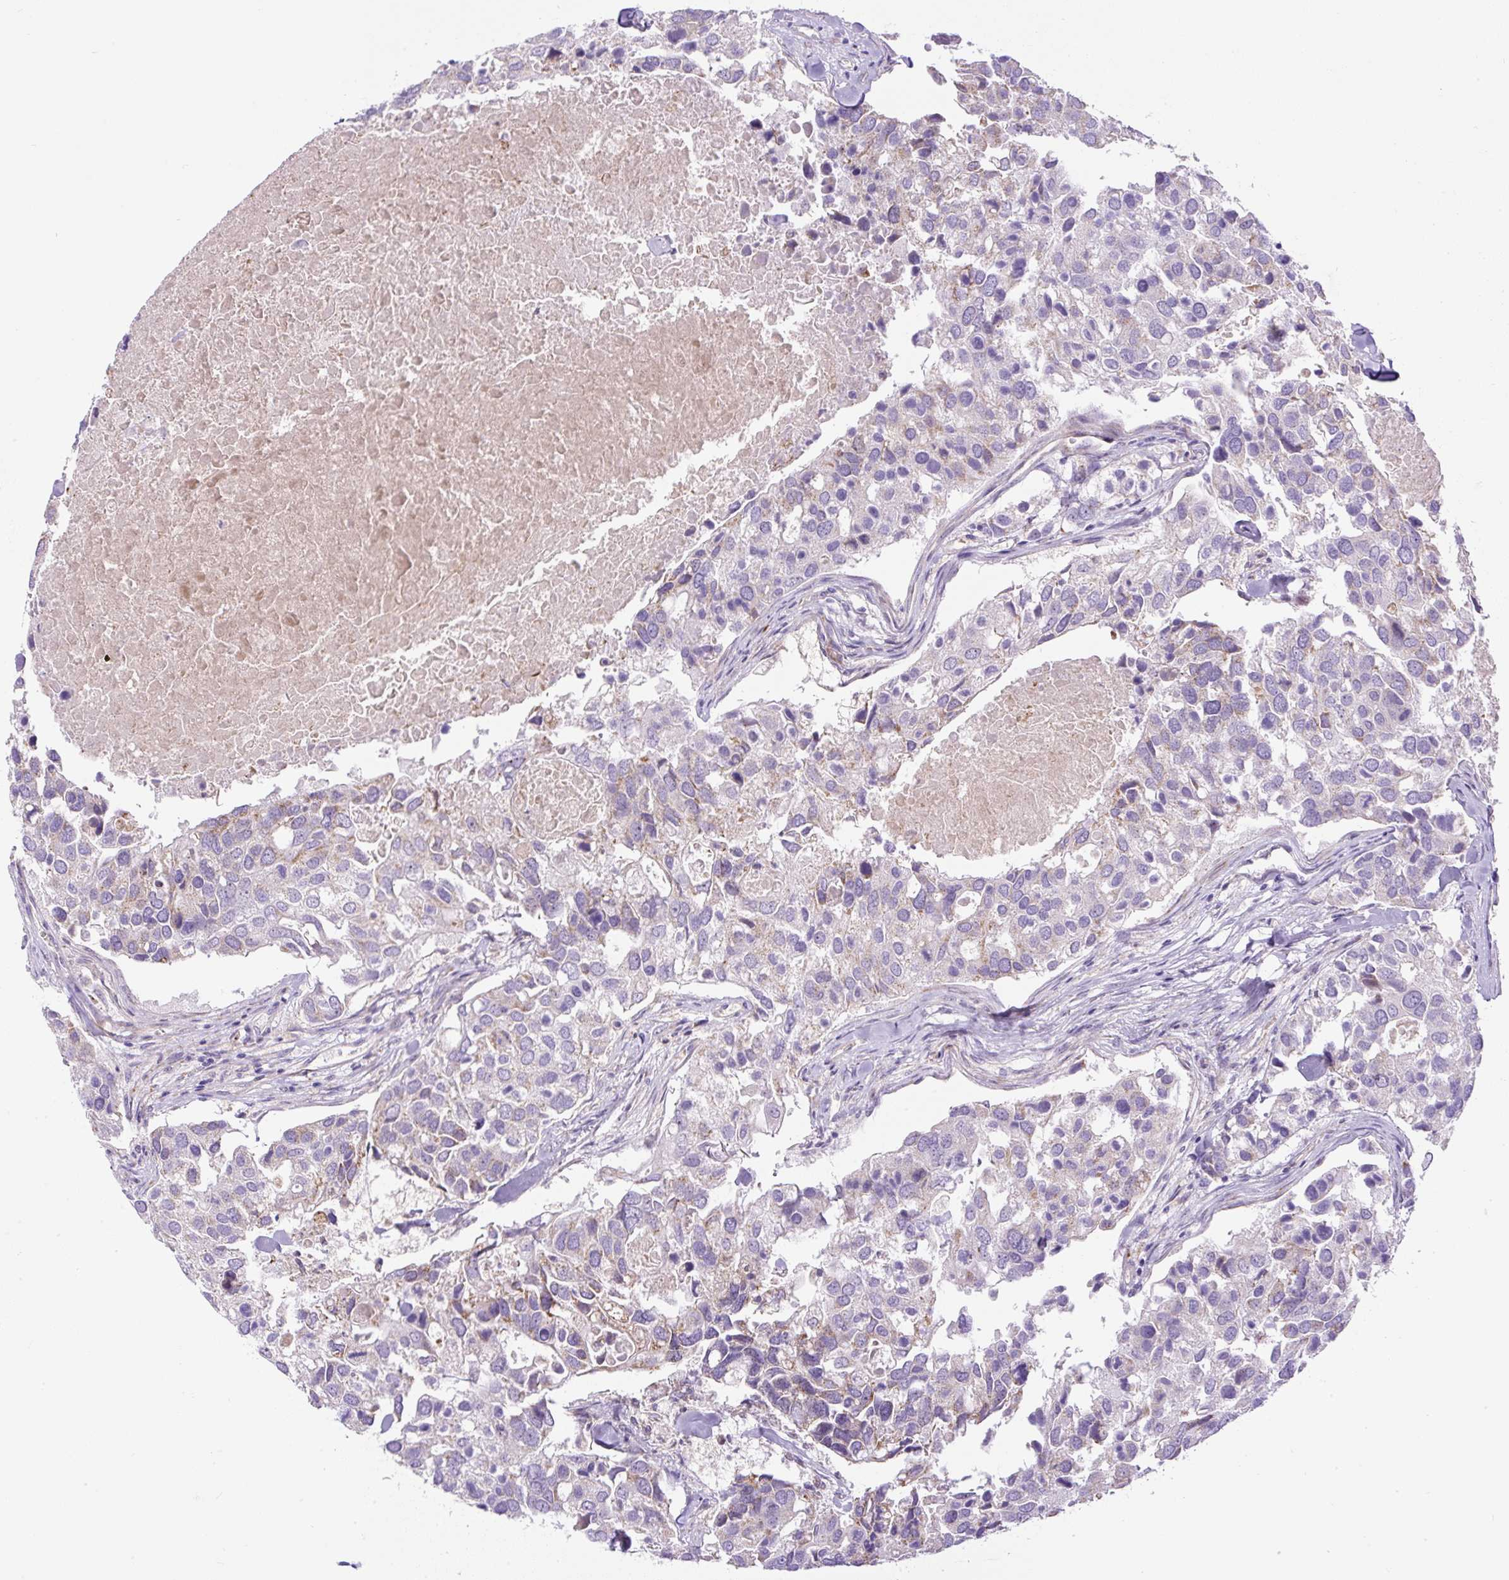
{"staining": {"intensity": "moderate", "quantity": "<25%", "location": "cytoplasmic/membranous"}, "tissue": "breast cancer", "cell_type": "Tumor cells", "image_type": "cancer", "snomed": [{"axis": "morphology", "description": "Duct carcinoma"}, {"axis": "topography", "description": "Breast"}], "caption": "Immunohistochemical staining of human invasive ductal carcinoma (breast) reveals low levels of moderate cytoplasmic/membranous expression in approximately <25% of tumor cells. (DAB IHC with brightfield microscopy, high magnification).", "gene": "ZNF596", "patient": {"sex": "female", "age": 83}}